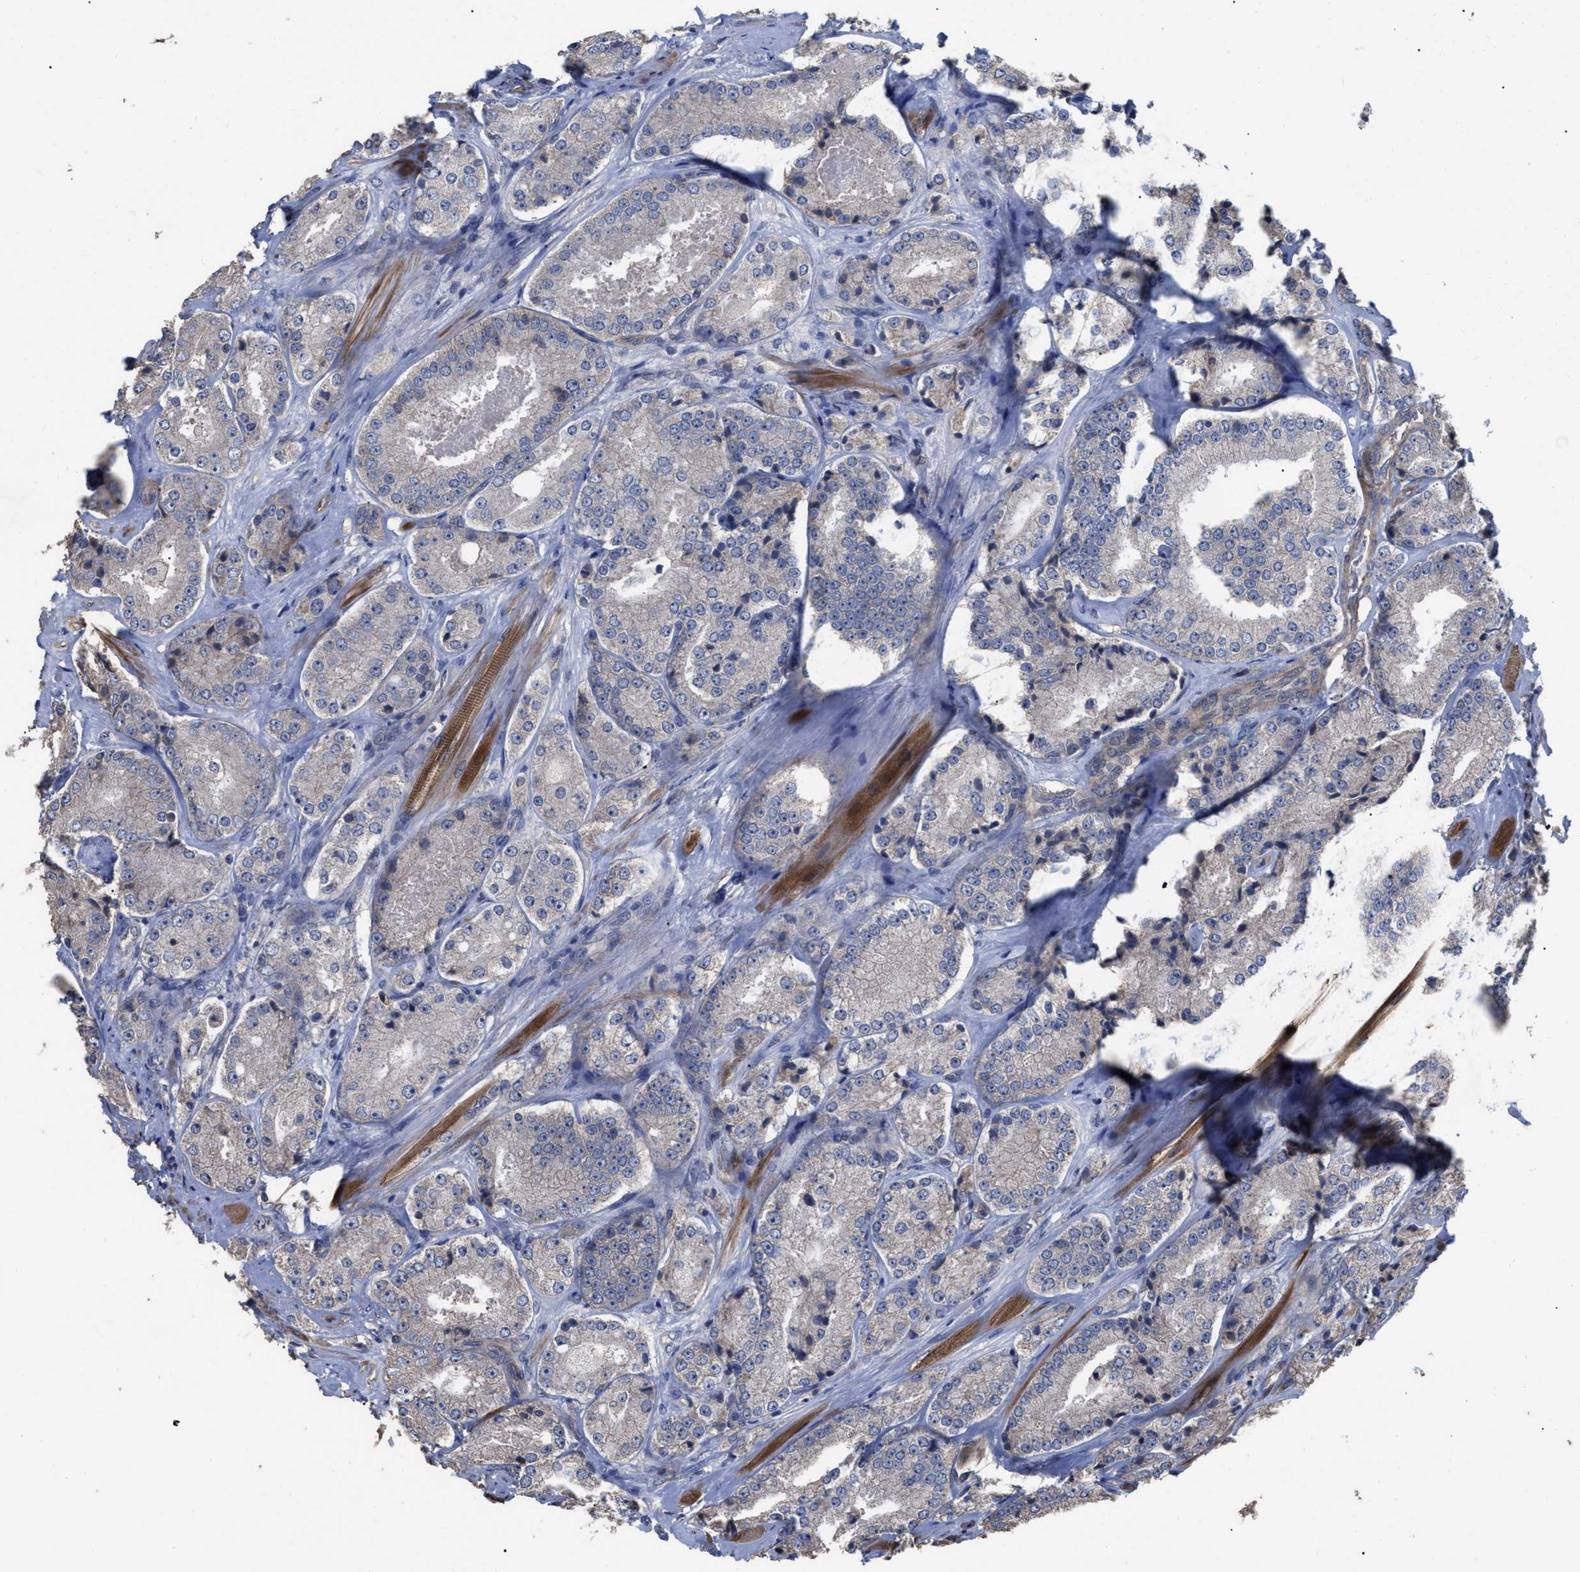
{"staining": {"intensity": "negative", "quantity": "none", "location": "none"}, "tissue": "prostate cancer", "cell_type": "Tumor cells", "image_type": "cancer", "snomed": [{"axis": "morphology", "description": "Adenocarcinoma, High grade"}, {"axis": "topography", "description": "Prostate"}], "caption": "Prostate cancer (high-grade adenocarcinoma) stained for a protein using IHC exhibits no positivity tumor cells.", "gene": "BTN2A1", "patient": {"sex": "male", "age": 65}}